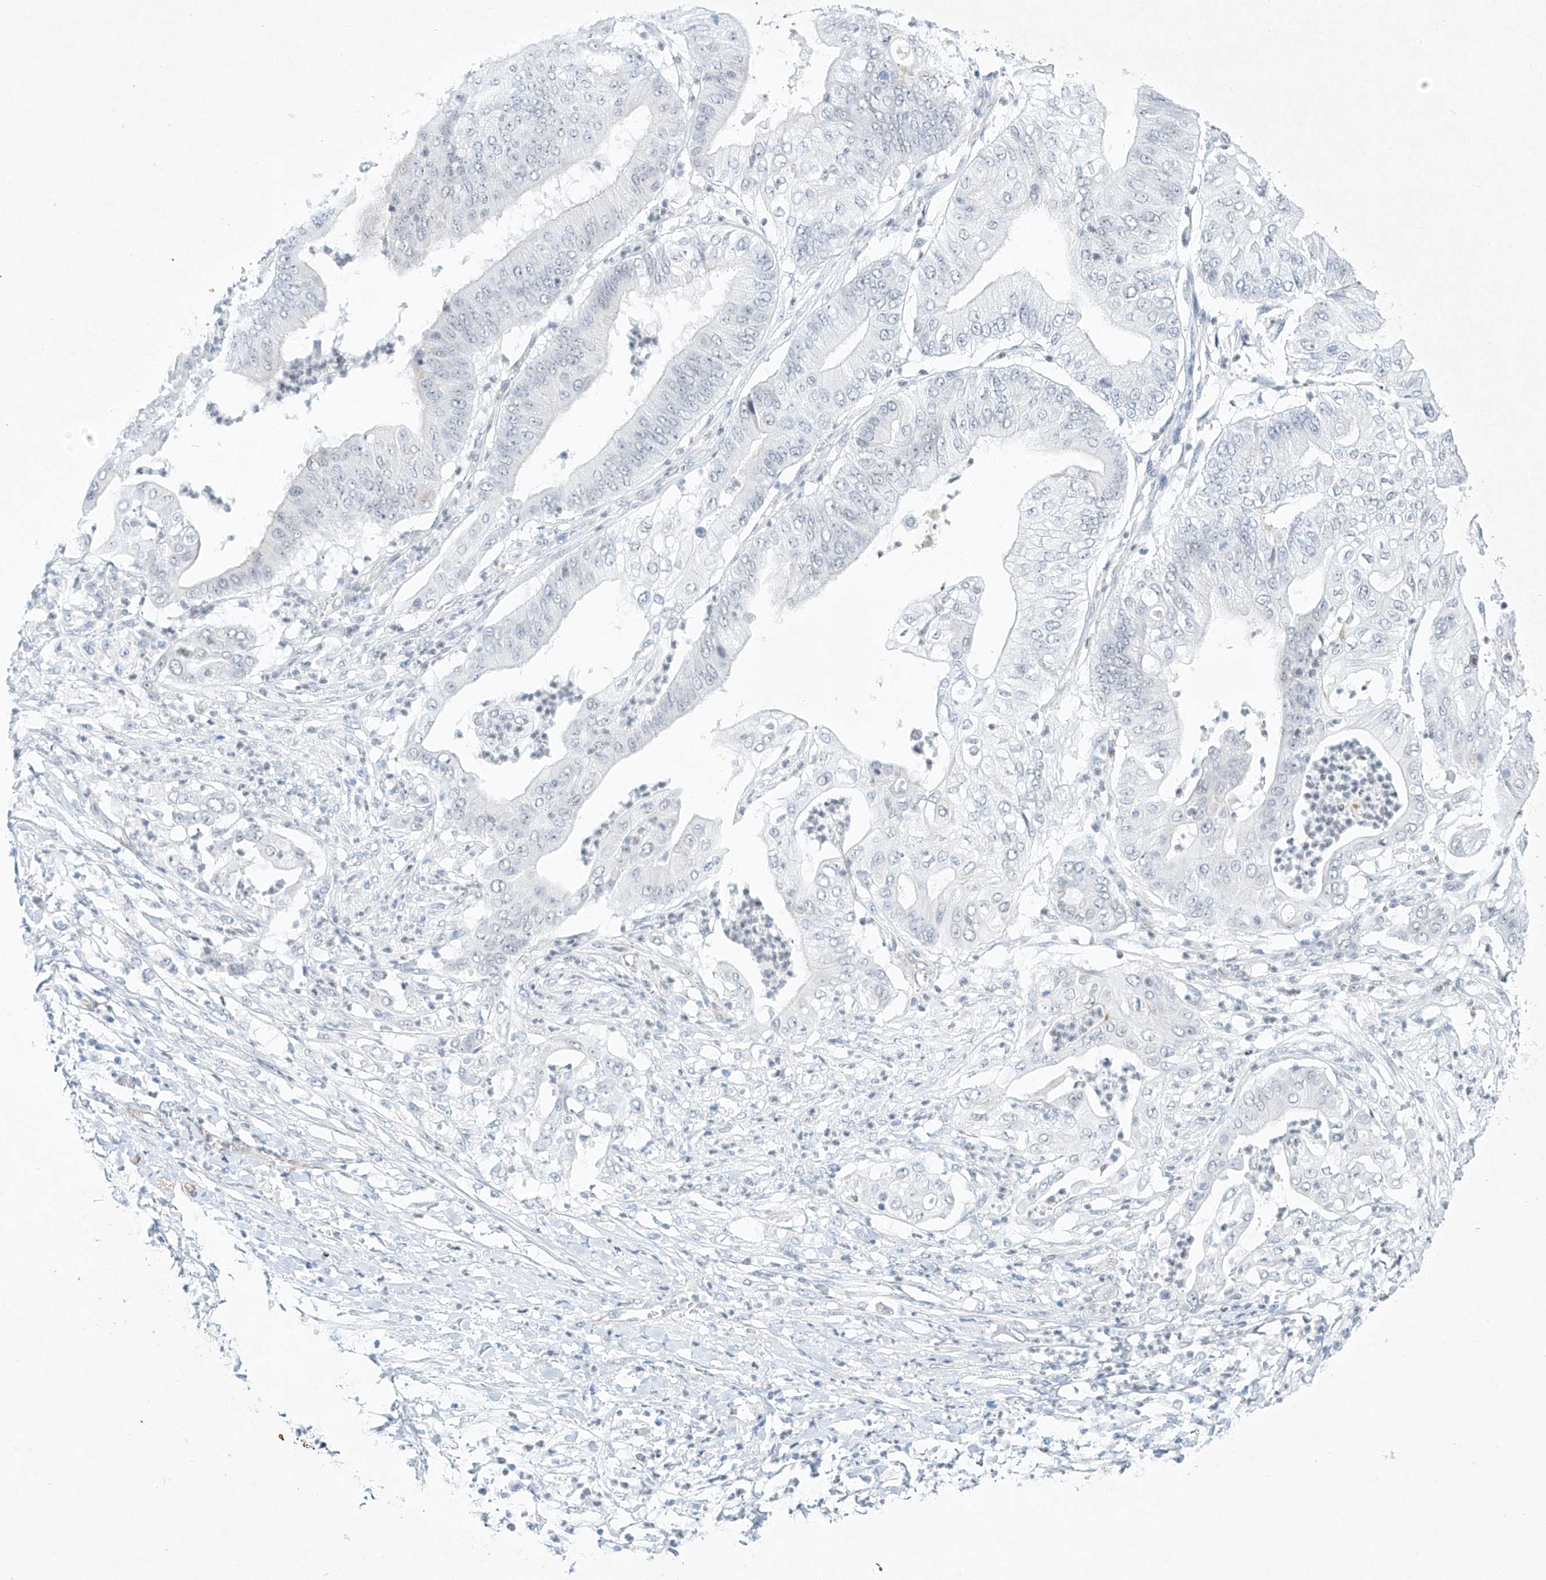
{"staining": {"intensity": "negative", "quantity": "none", "location": "none"}, "tissue": "pancreatic cancer", "cell_type": "Tumor cells", "image_type": "cancer", "snomed": [{"axis": "morphology", "description": "Adenocarcinoma, NOS"}, {"axis": "topography", "description": "Pancreas"}], "caption": "Immunohistochemistry (IHC) photomicrograph of neoplastic tissue: pancreatic cancer stained with DAB exhibits no significant protein expression in tumor cells.", "gene": "REEP2", "patient": {"sex": "female", "age": 77}}